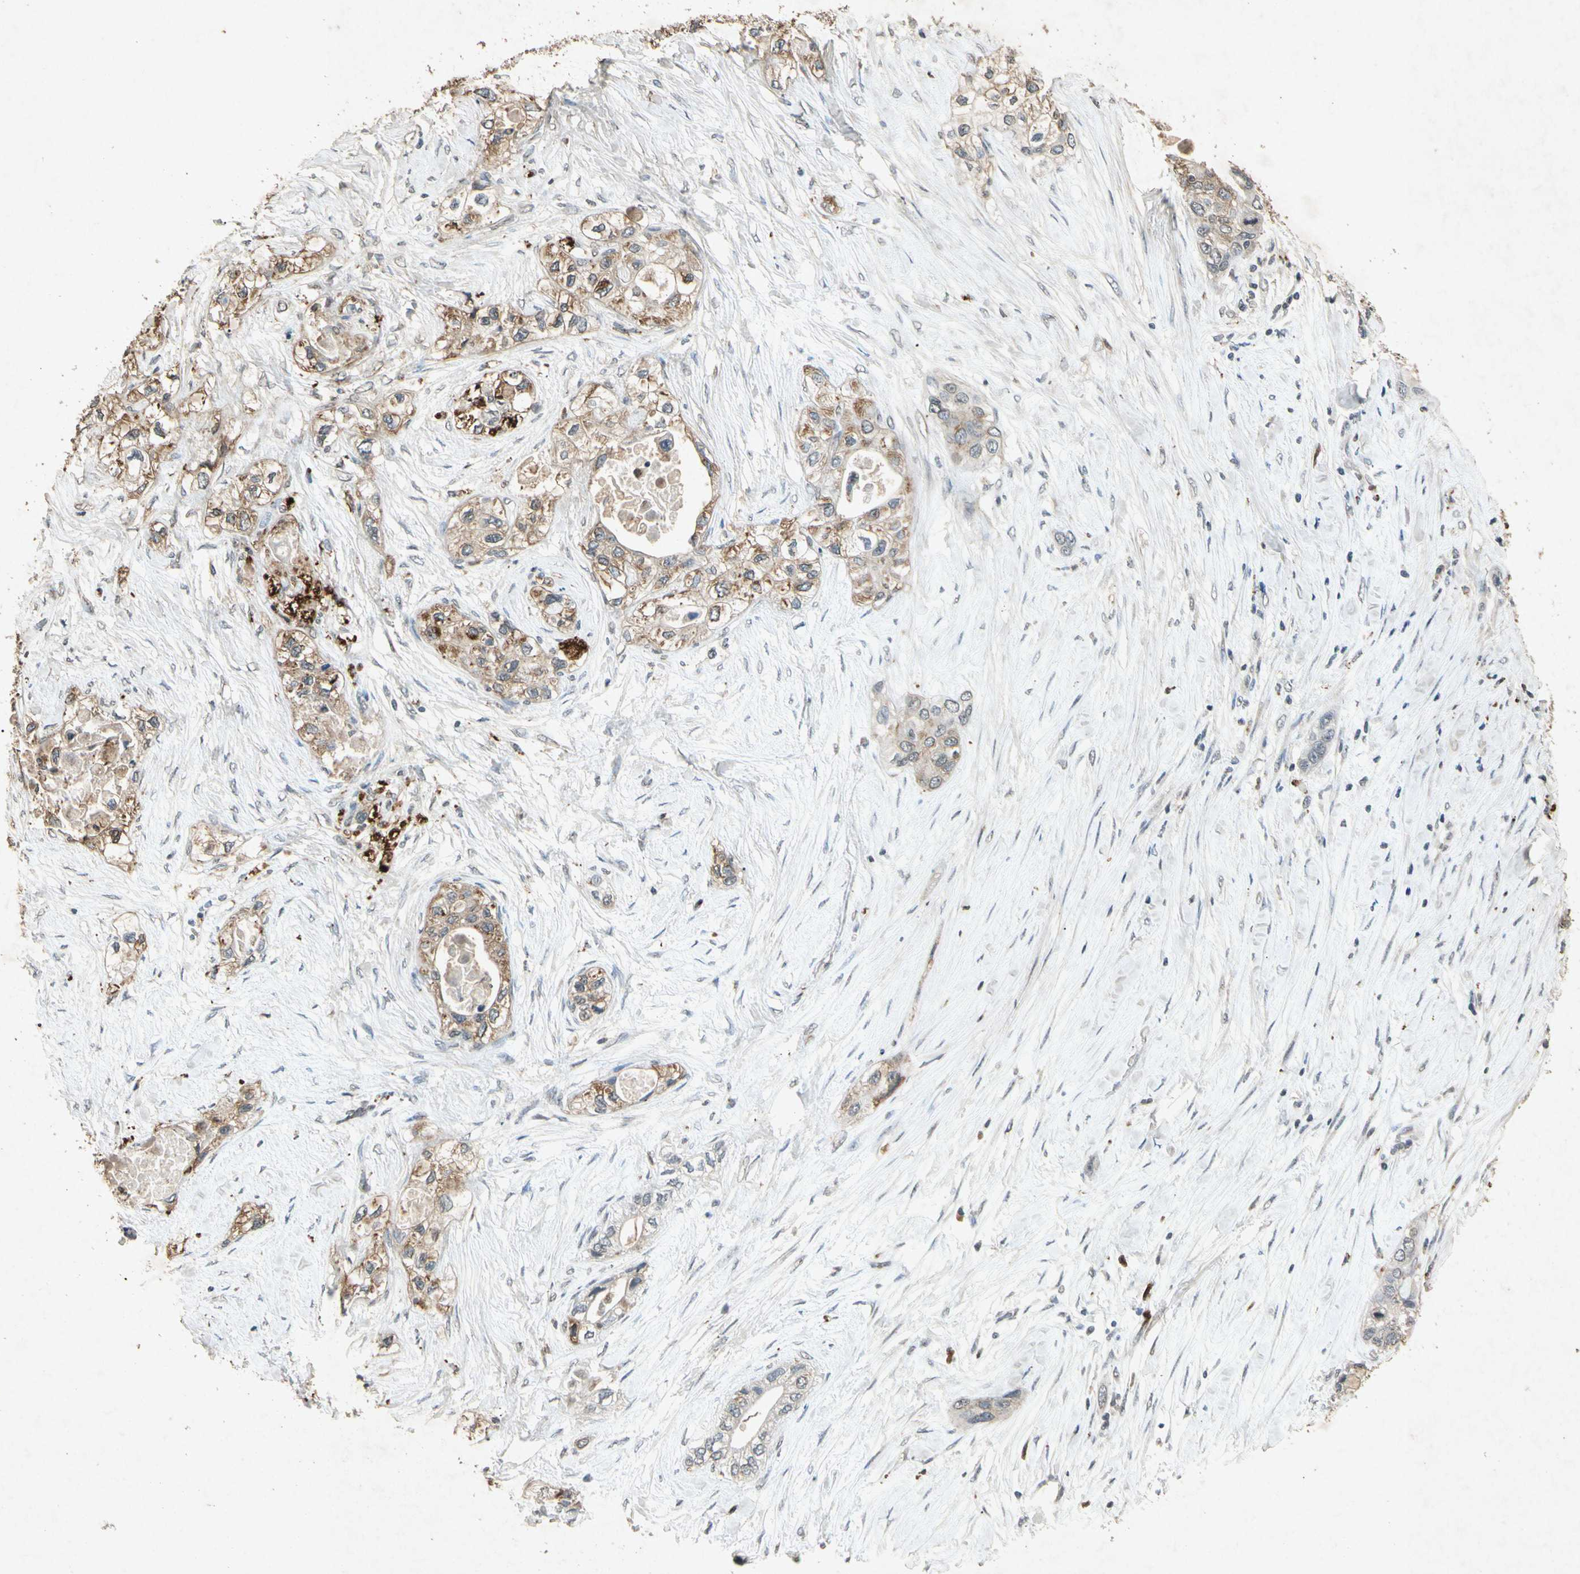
{"staining": {"intensity": "weak", "quantity": ">75%", "location": "cytoplasmic/membranous"}, "tissue": "pancreatic cancer", "cell_type": "Tumor cells", "image_type": "cancer", "snomed": [{"axis": "morphology", "description": "Adenocarcinoma, NOS"}, {"axis": "topography", "description": "Pancreas"}], "caption": "IHC (DAB (3,3'-diaminobenzidine)) staining of pancreatic cancer (adenocarcinoma) shows weak cytoplasmic/membranous protein staining in approximately >75% of tumor cells.", "gene": "MSRB1", "patient": {"sex": "female", "age": 70}}